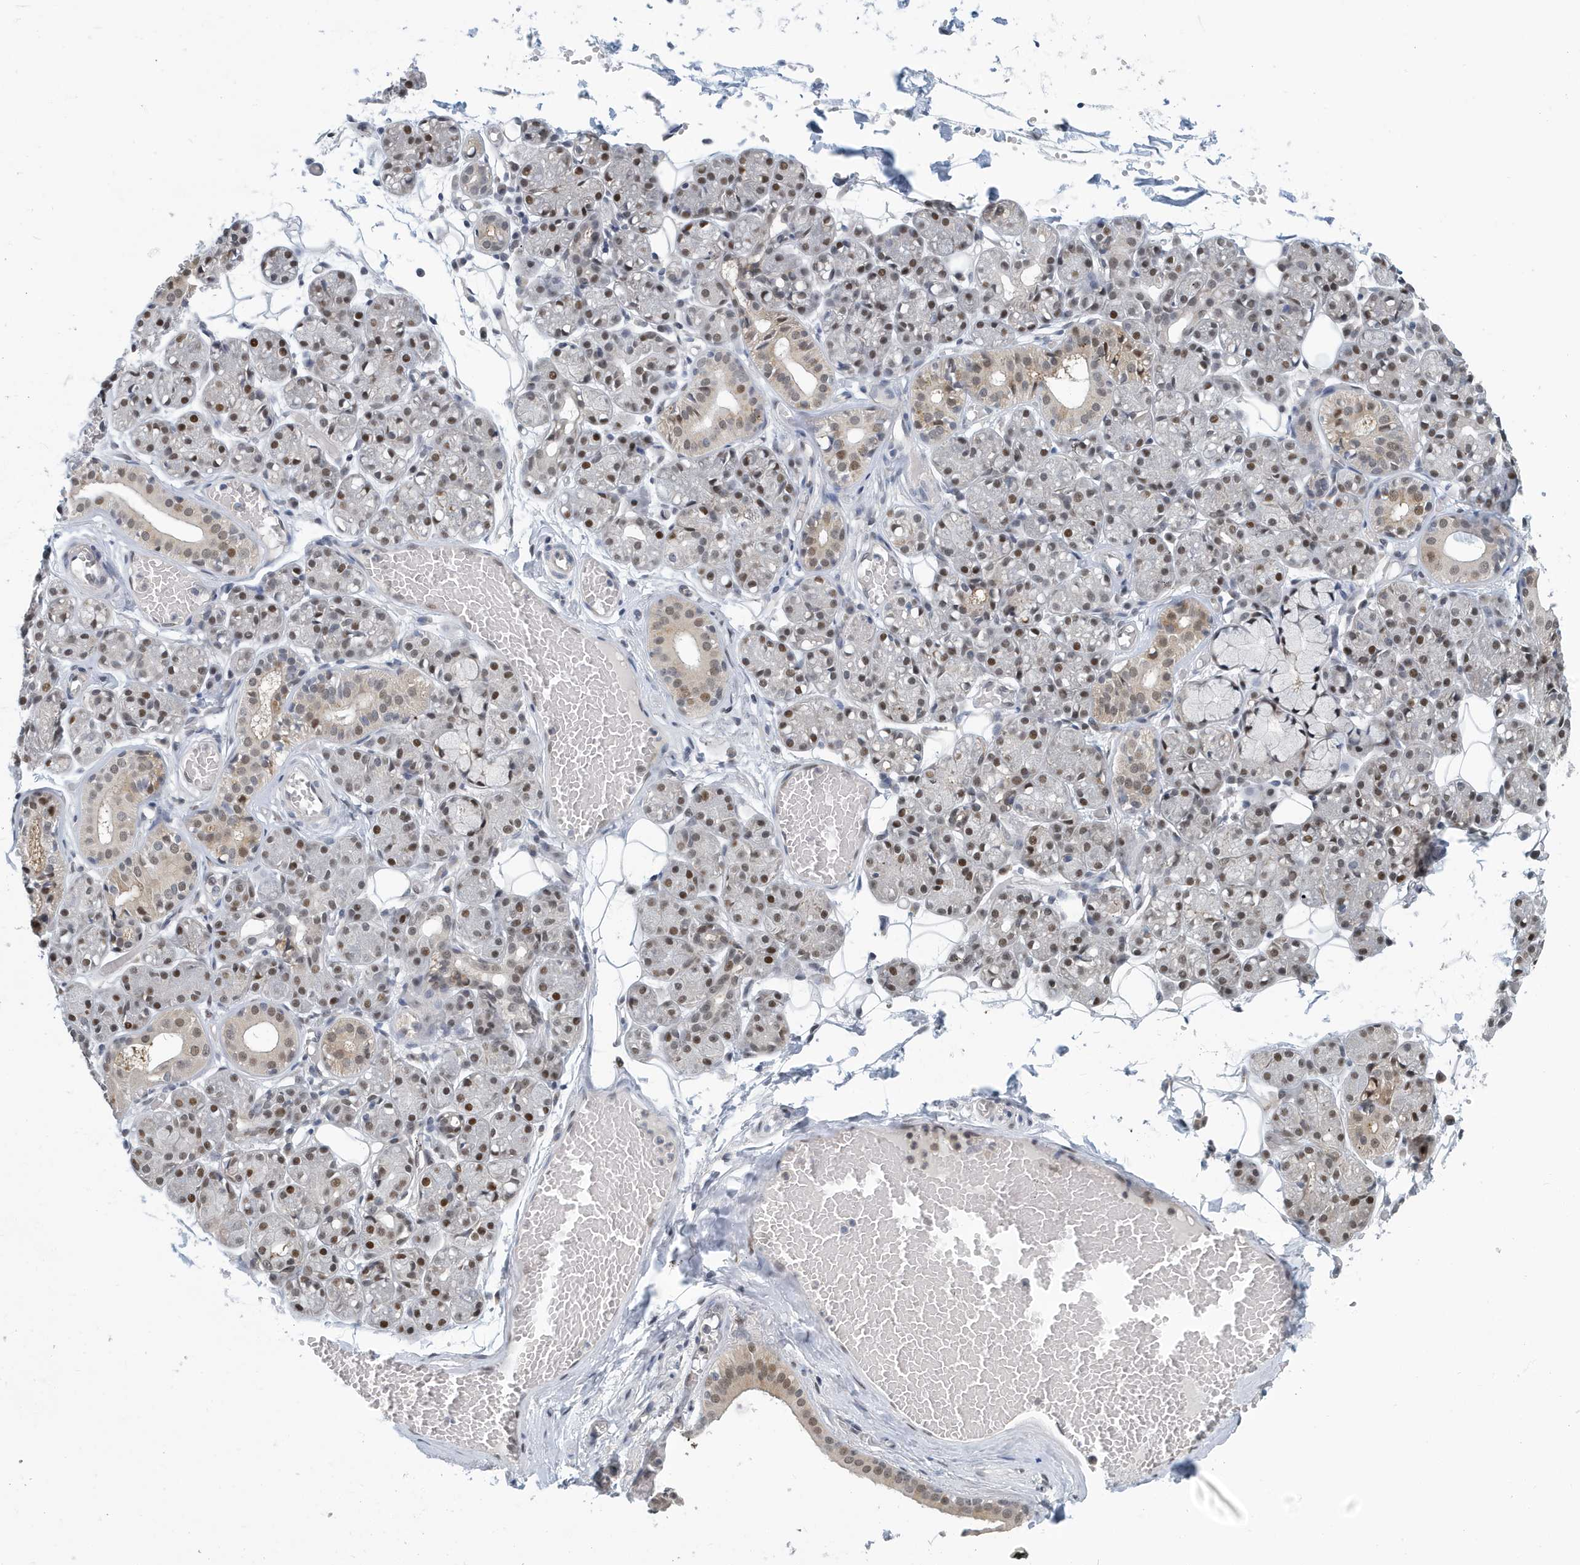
{"staining": {"intensity": "moderate", "quantity": ">75%", "location": "cytoplasmic/membranous,nuclear"}, "tissue": "salivary gland", "cell_type": "Glandular cells", "image_type": "normal", "snomed": [{"axis": "morphology", "description": "Normal tissue, NOS"}, {"axis": "topography", "description": "Salivary gland"}], "caption": "IHC micrograph of unremarkable salivary gland: human salivary gland stained using immunohistochemistry (IHC) exhibits medium levels of moderate protein expression localized specifically in the cytoplasmic/membranous,nuclear of glandular cells, appearing as a cytoplasmic/membranous,nuclear brown color.", "gene": "KIF15", "patient": {"sex": "male", "age": 63}}